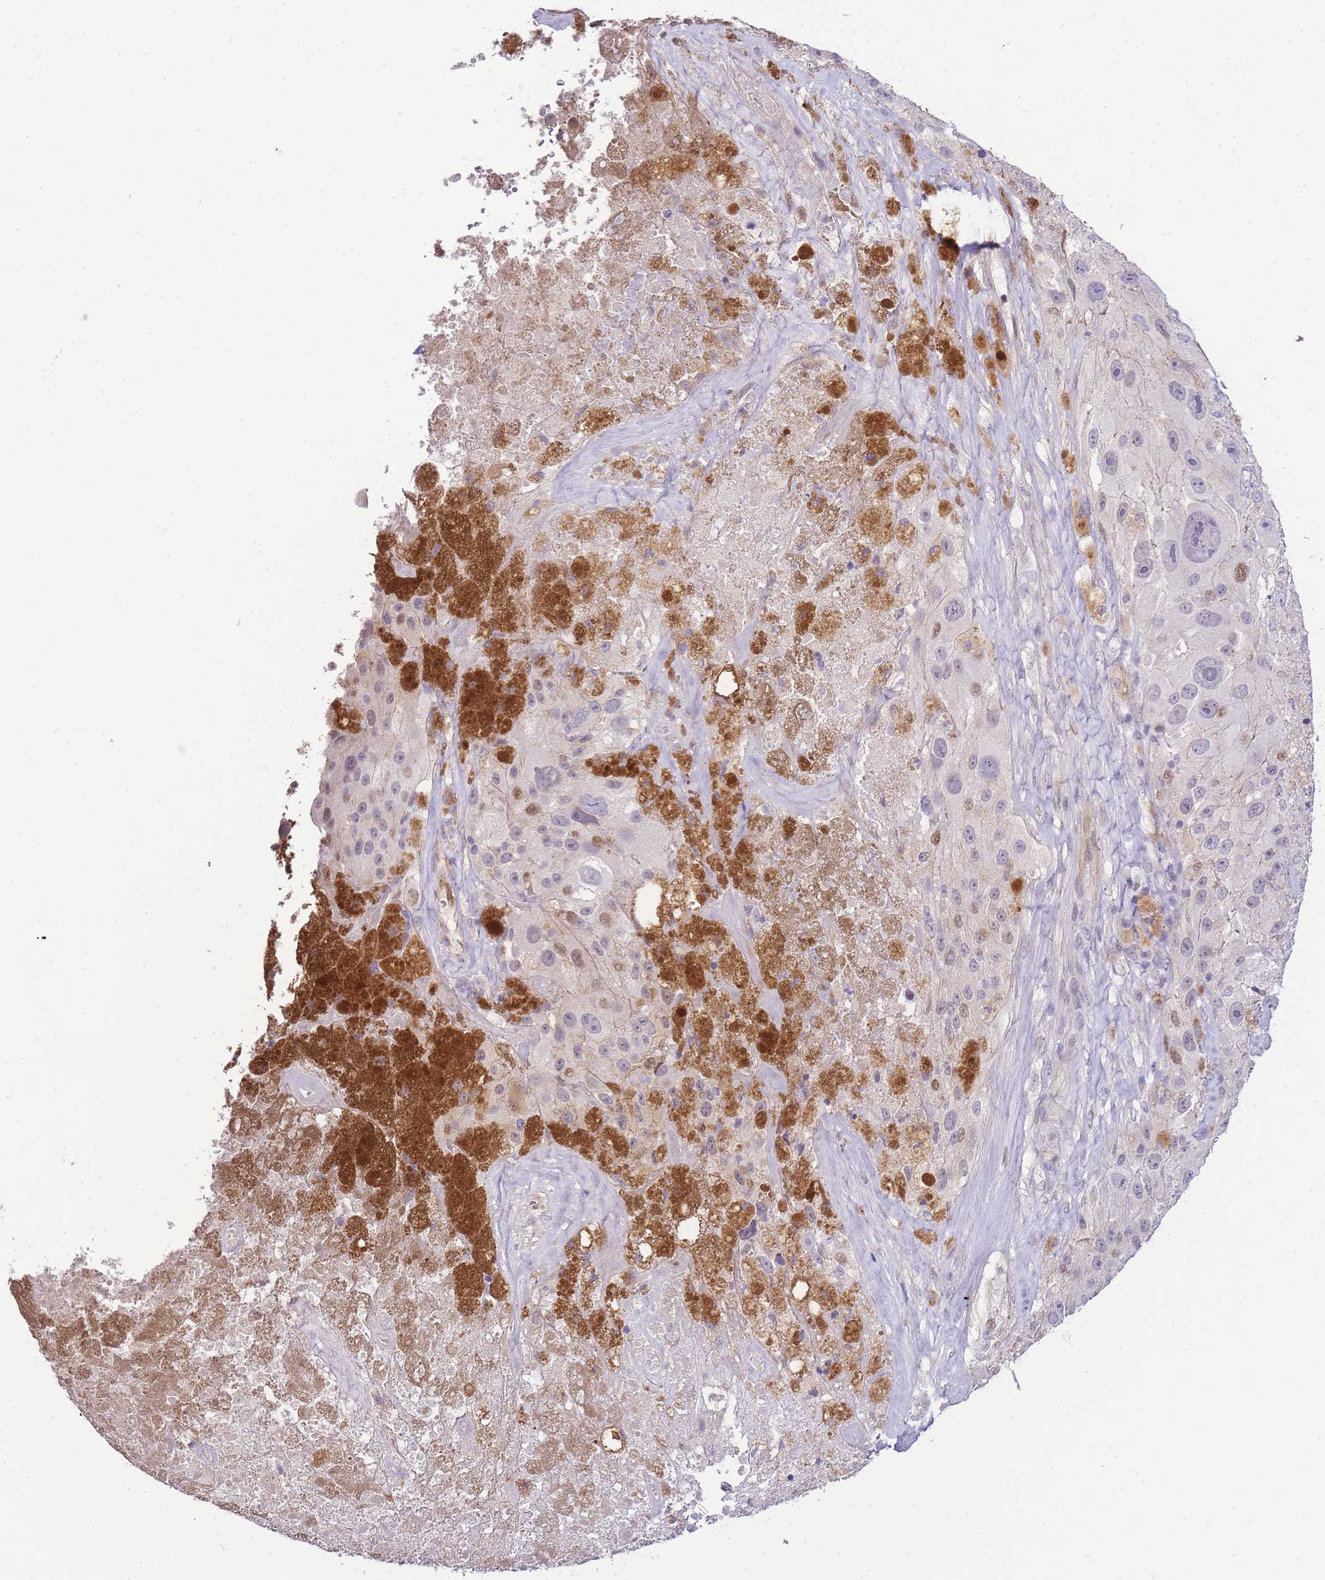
{"staining": {"intensity": "moderate", "quantity": "<25%", "location": "nuclear"}, "tissue": "melanoma", "cell_type": "Tumor cells", "image_type": "cancer", "snomed": [{"axis": "morphology", "description": "Malignant melanoma, Metastatic site"}, {"axis": "topography", "description": "Lymph node"}], "caption": "About <25% of tumor cells in human melanoma reveal moderate nuclear protein positivity as visualized by brown immunohistochemical staining.", "gene": "CLBA1", "patient": {"sex": "male", "age": 62}}